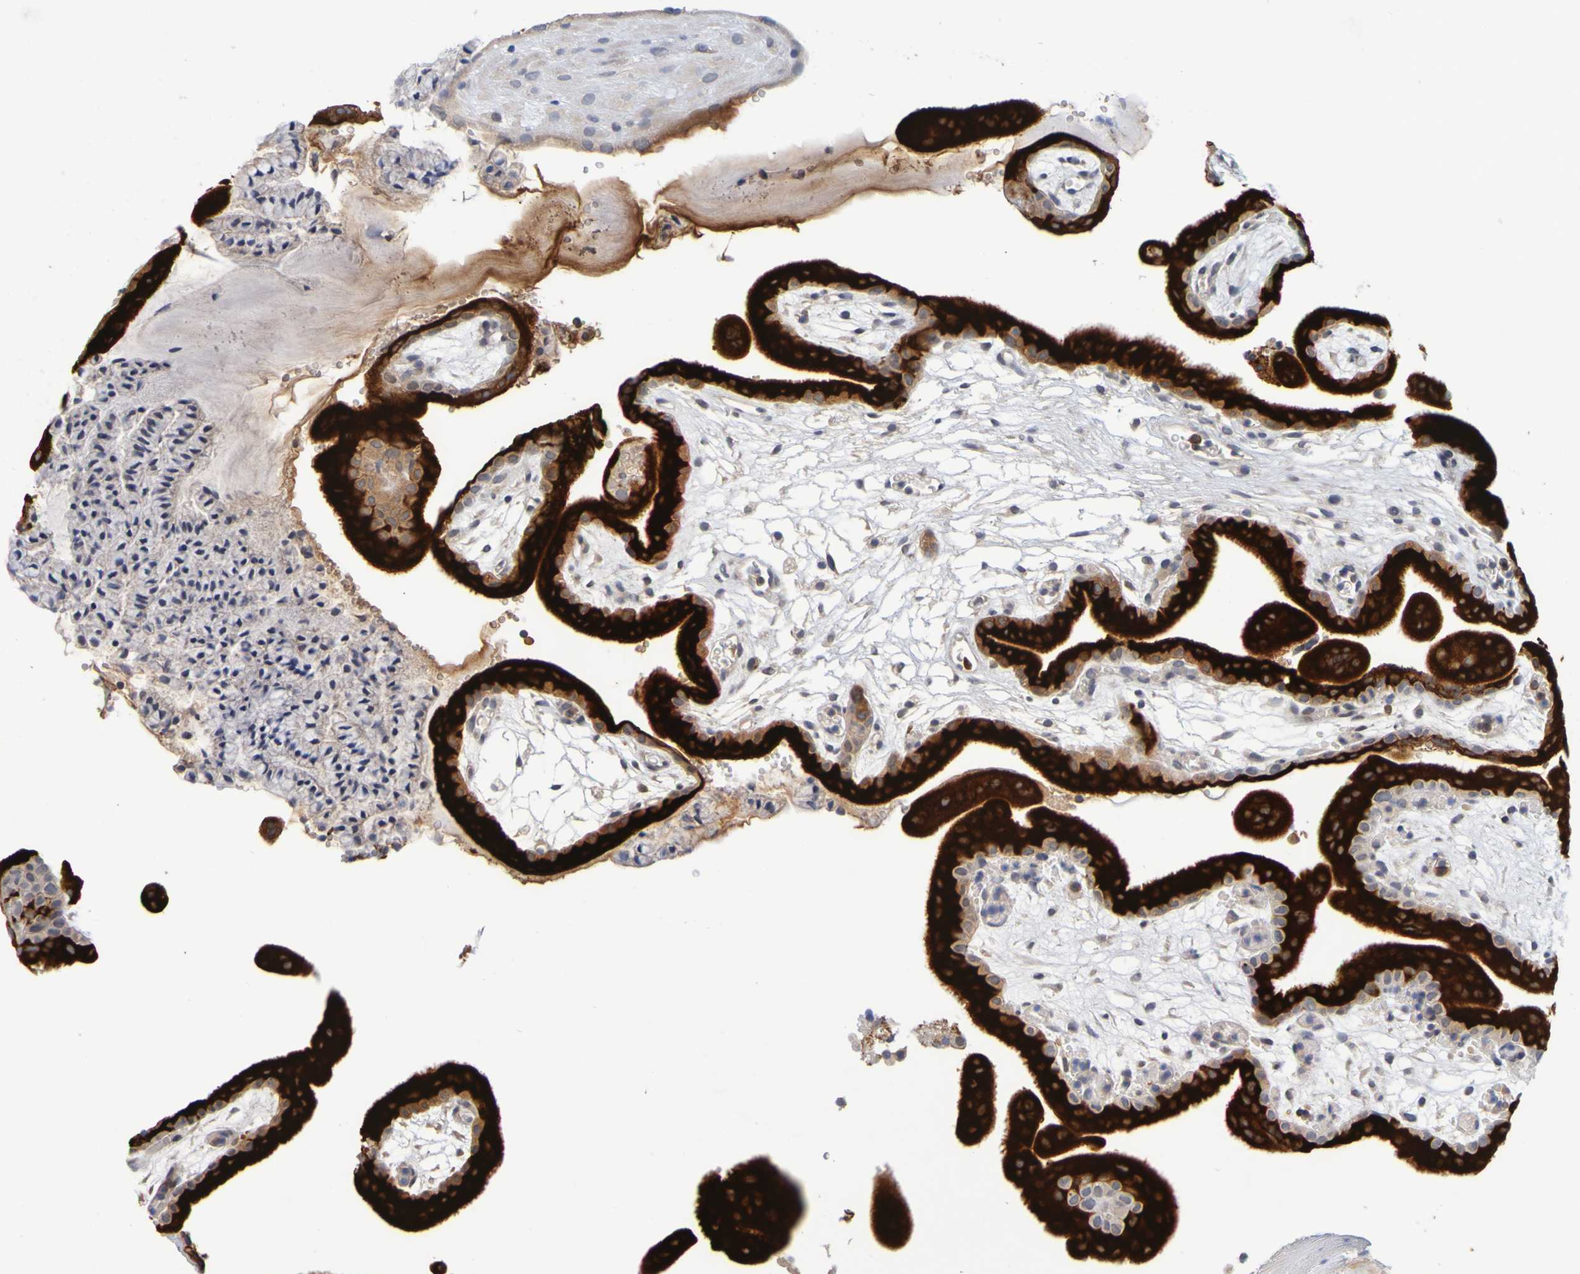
{"staining": {"intensity": "moderate", "quantity": ">75%", "location": "cytoplasmic/membranous"}, "tissue": "placenta", "cell_type": "Decidual cells", "image_type": "normal", "snomed": [{"axis": "morphology", "description": "Normal tissue, NOS"}, {"axis": "topography", "description": "Placenta"}], "caption": "IHC photomicrograph of benign placenta: placenta stained using immunohistochemistry (IHC) reveals medium levels of moderate protein expression localized specifically in the cytoplasmic/membranous of decidual cells, appearing as a cytoplasmic/membranous brown color.", "gene": "ENDOU", "patient": {"sex": "female", "age": 18}}